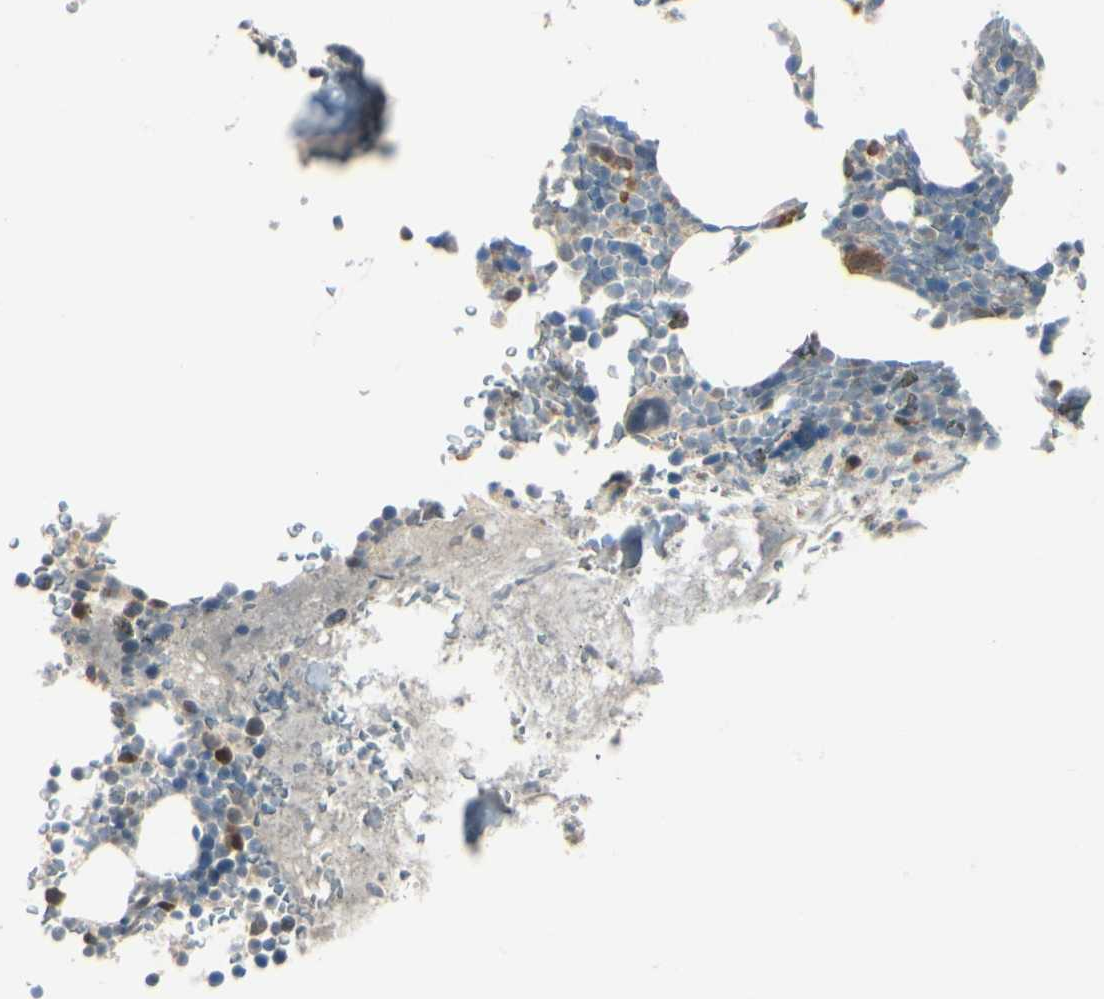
{"staining": {"intensity": "moderate", "quantity": "<25%", "location": "cytoplasmic/membranous"}, "tissue": "bone marrow", "cell_type": "Hematopoietic cells", "image_type": "normal", "snomed": [{"axis": "morphology", "description": "Normal tissue, NOS"}, {"axis": "topography", "description": "Bone marrow"}], "caption": "High-power microscopy captured an immunohistochemistry (IHC) histopathology image of unremarkable bone marrow, revealing moderate cytoplasmic/membranous positivity in about <25% of hematopoietic cells.", "gene": "P4HA3", "patient": {"sex": "male"}}